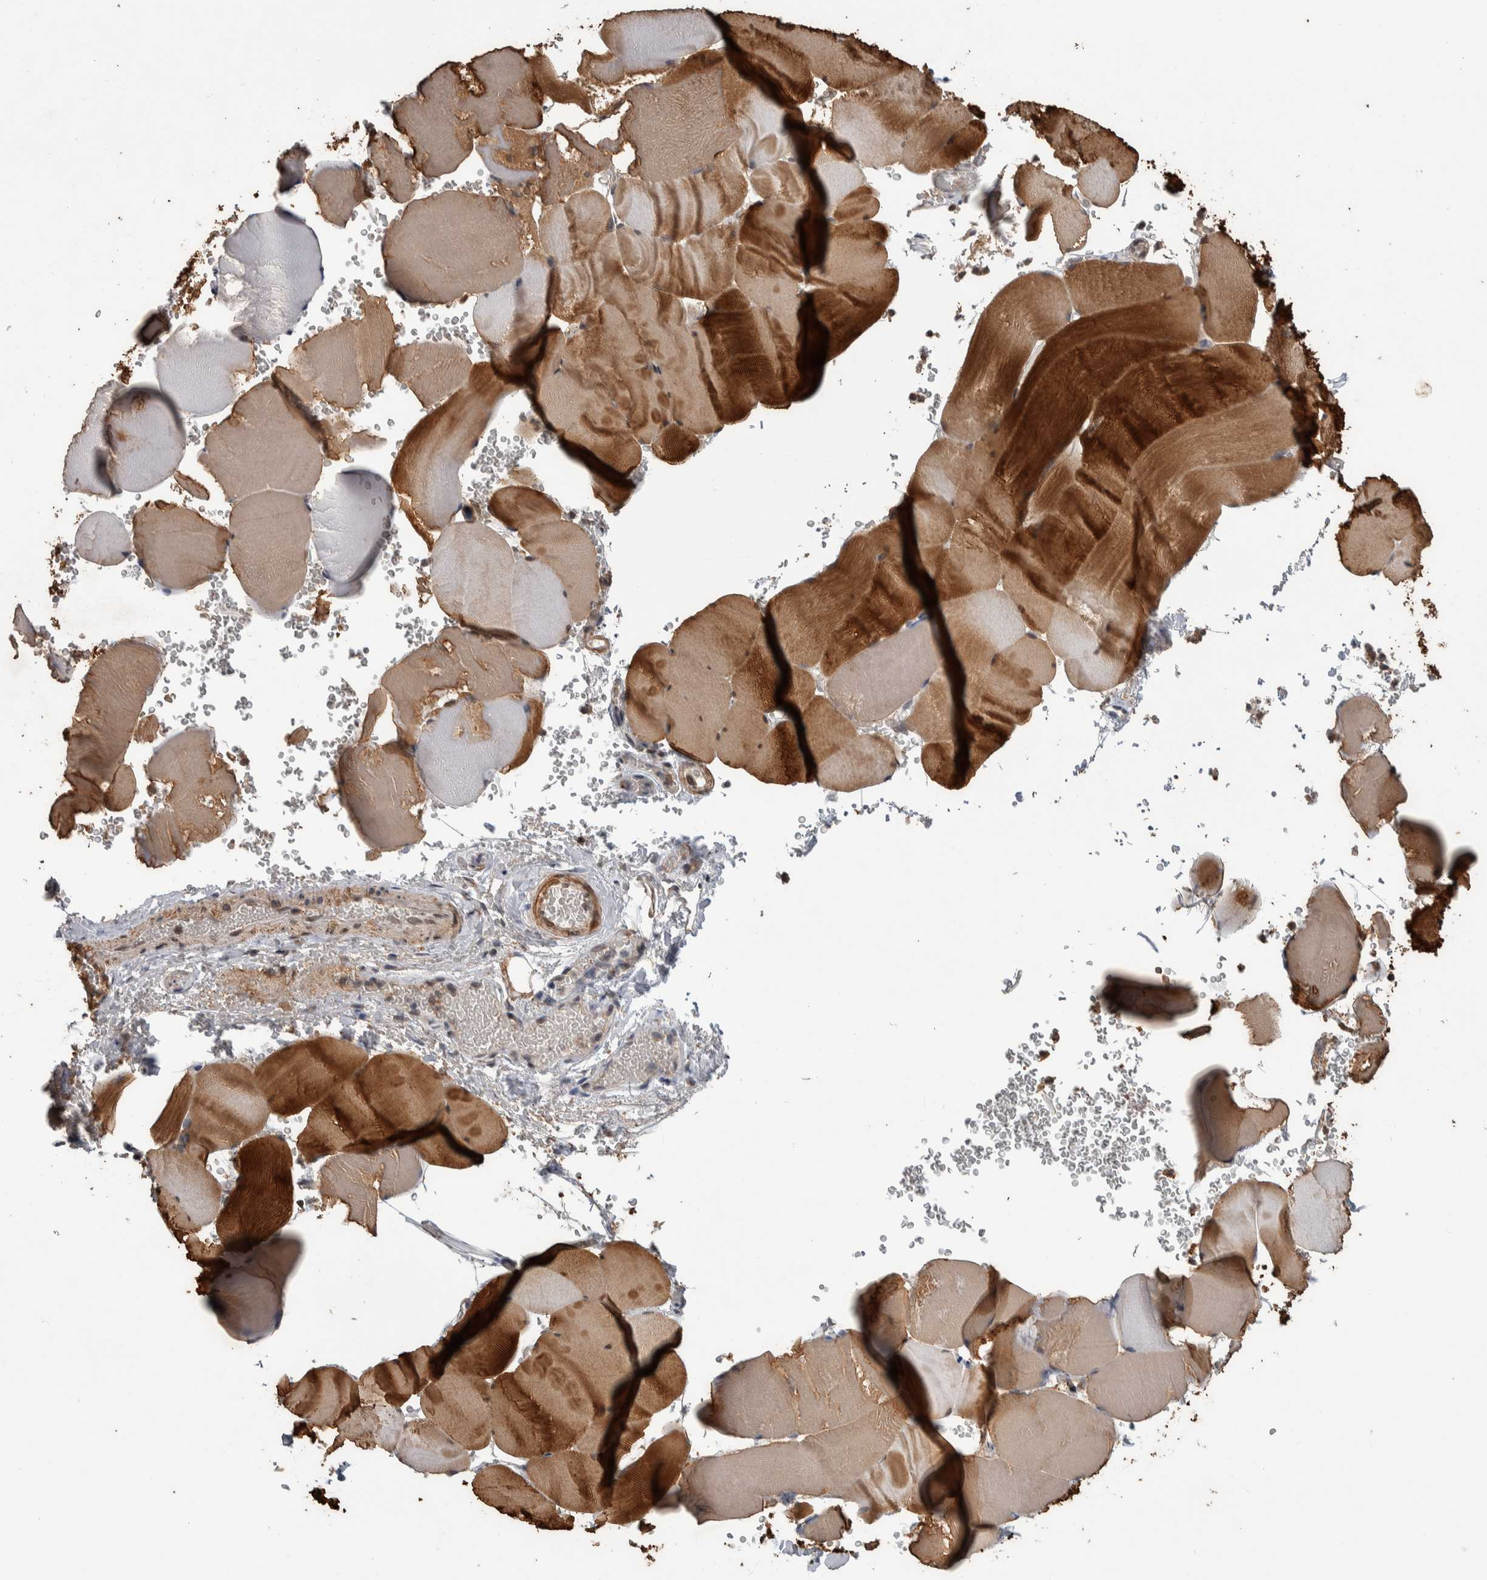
{"staining": {"intensity": "strong", "quantity": ">75%", "location": "cytoplasmic/membranous"}, "tissue": "skeletal muscle", "cell_type": "Myocytes", "image_type": "normal", "snomed": [{"axis": "morphology", "description": "Normal tissue, NOS"}, {"axis": "topography", "description": "Skeletal muscle"}], "caption": "This histopathology image exhibits IHC staining of unremarkable human skeletal muscle, with high strong cytoplasmic/membranous expression in approximately >75% of myocytes.", "gene": "DVL2", "patient": {"sex": "male", "age": 62}}